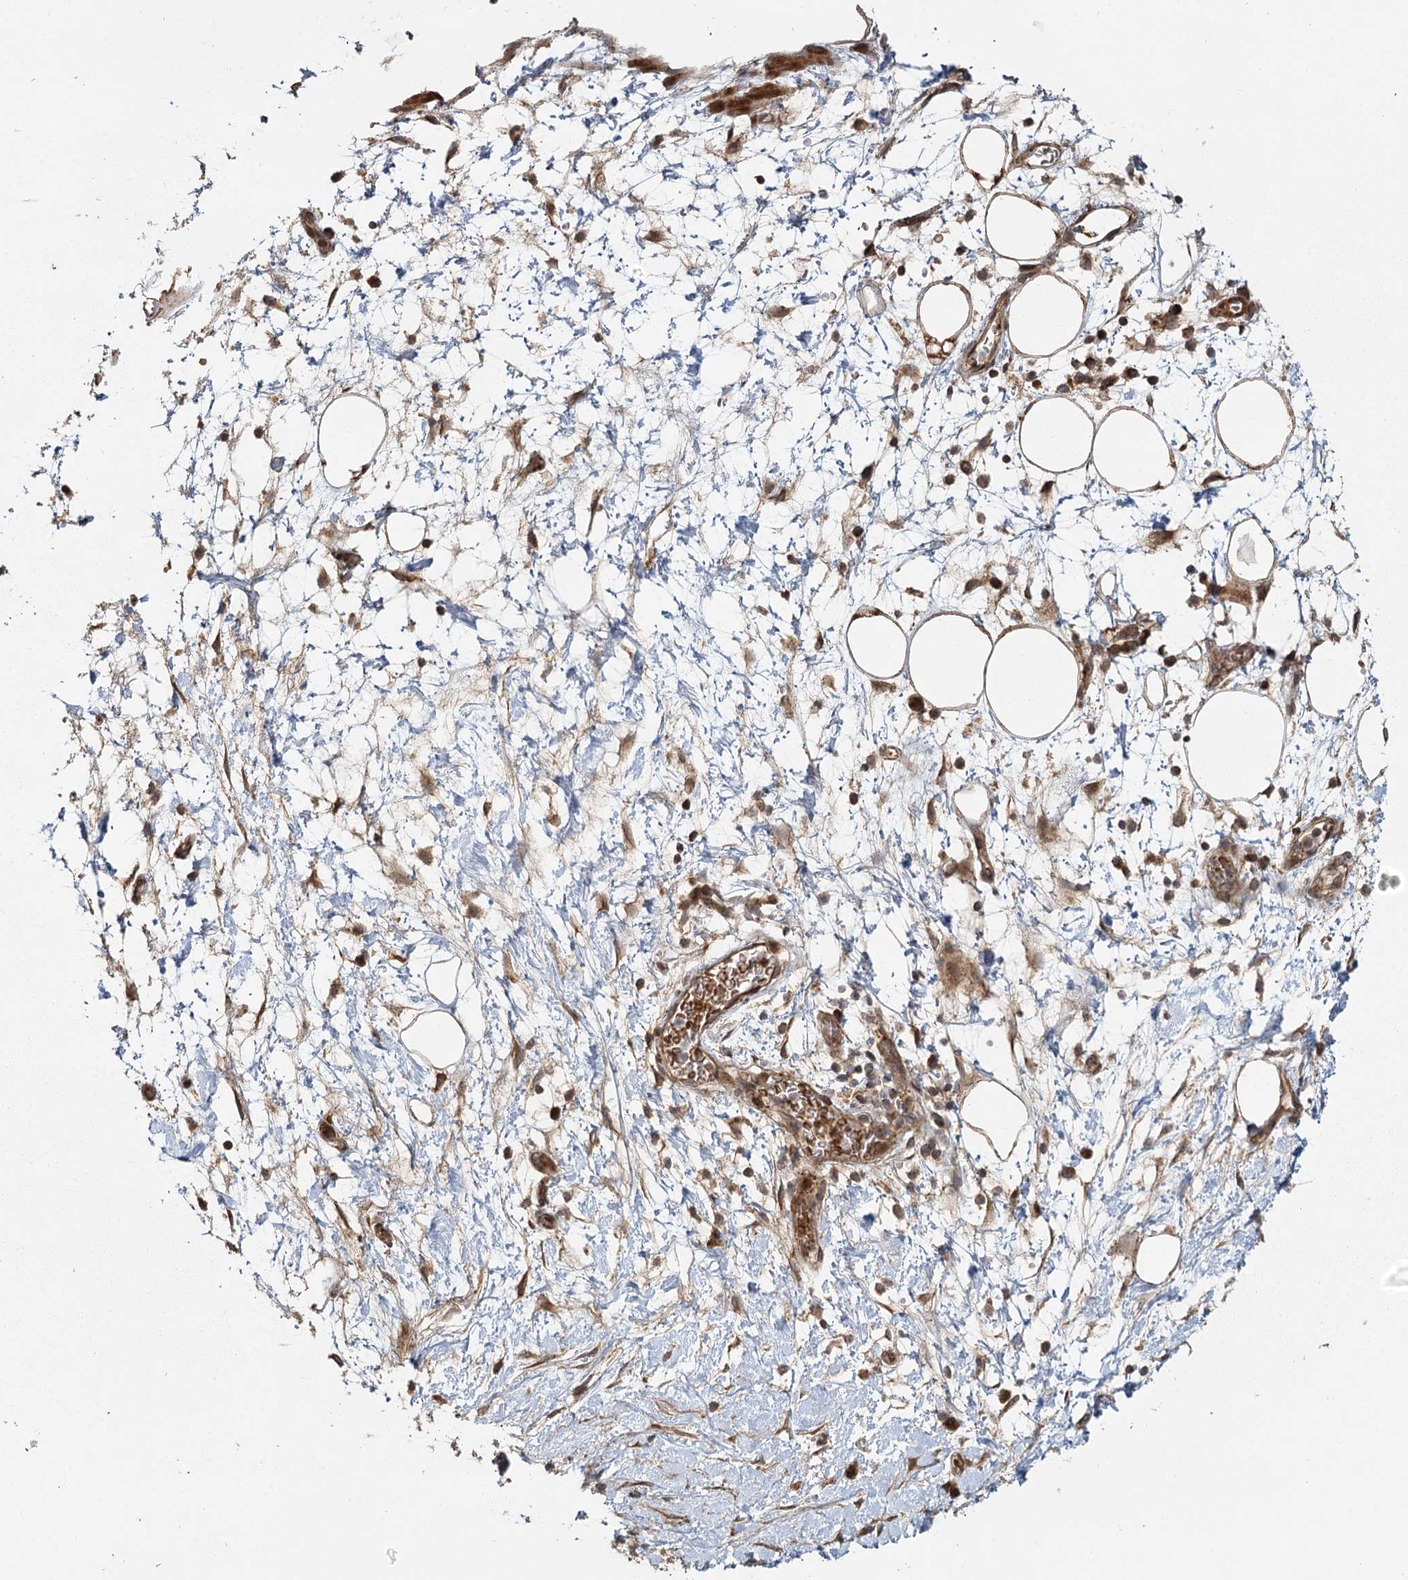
{"staining": {"intensity": "strong", "quantity": ">75%", "location": "cytoplasmic/membranous"}, "tissue": "pancreatic cancer", "cell_type": "Tumor cells", "image_type": "cancer", "snomed": [{"axis": "morphology", "description": "Adenocarcinoma, NOS"}, {"axis": "topography", "description": "Pancreas"}], "caption": "Immunohistochemical staining of human pancreatic adenocarcinoma exhibits high levels of strong cytoplasmic/membranous expression in approximately >75% of tumor cells.", "gene": "RAPGEF6", "patient": {"sex": "female", "age": 73}}